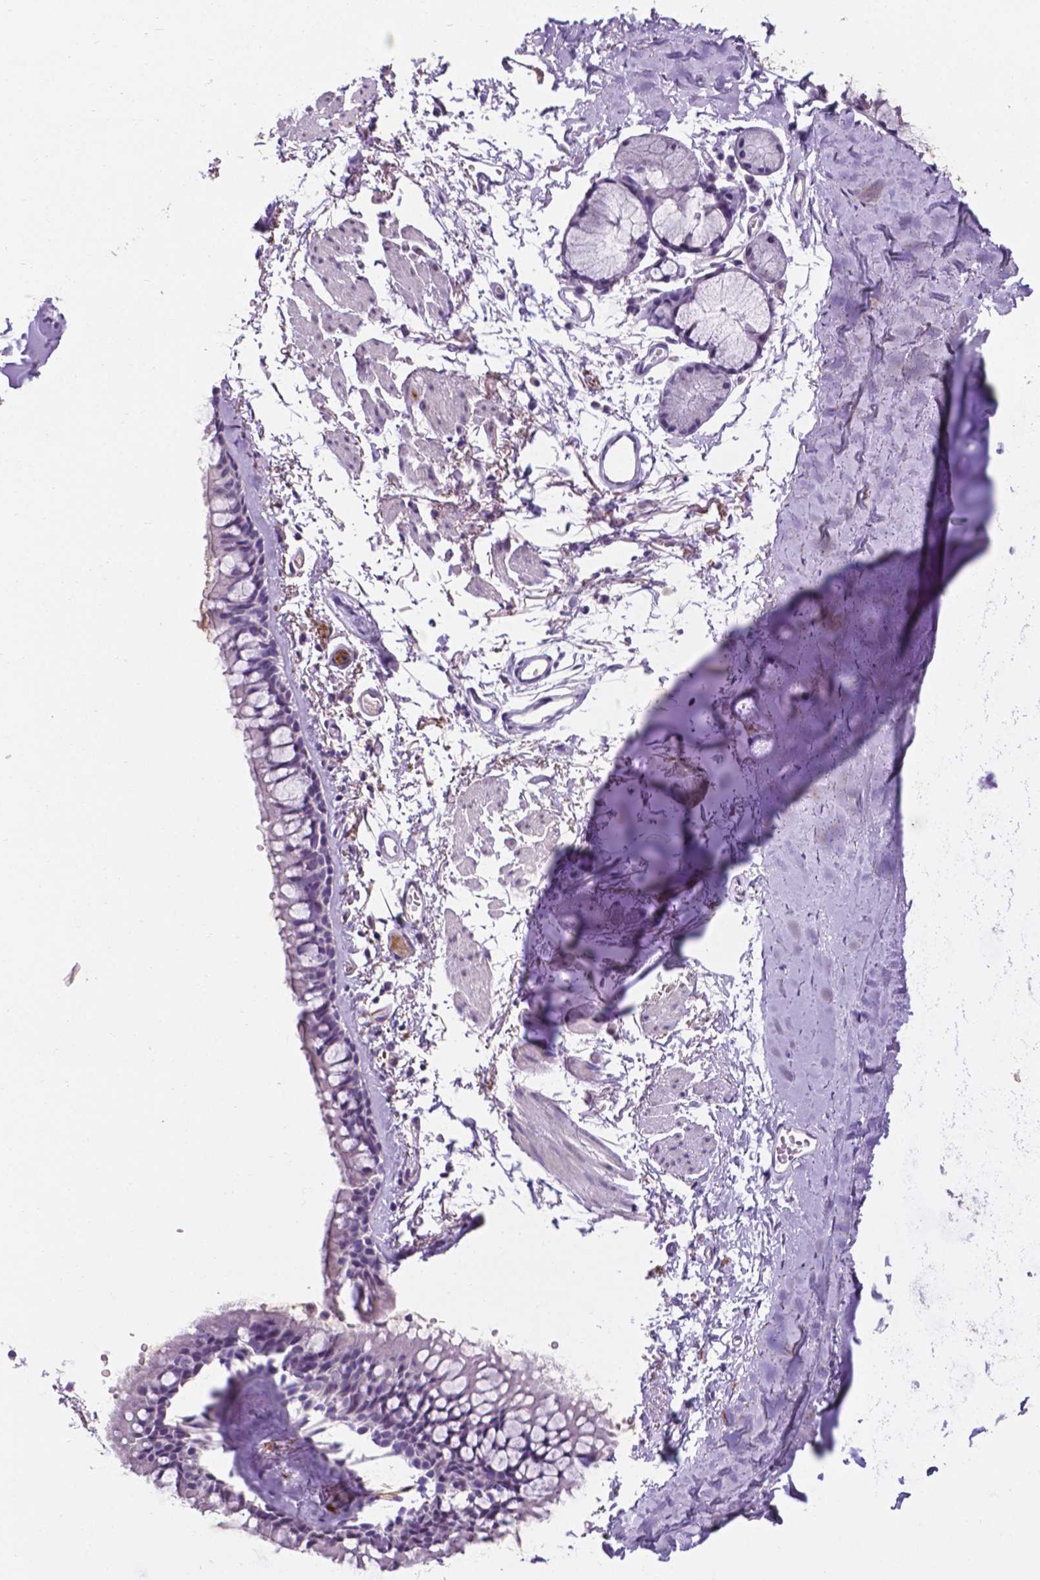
{"staining": {"intensity": "negative", "quantity": "none", "location": "none"}, "tissue": "soft tissue", "cell_type": "Chondrocytes", "image_type": "normal", "snomed": [{"axis": "morphology", "description": "Normal tissue, NOS"}, {"axis": "topography", "description": "Cartilage tissue"}, {"axis": "topography", "description": "Bronchus"}], "caption": "The immunohistochemistry (IHC) micrograph has no significant expression in chondrocytes of soft tissue.", "gene": "APOE", "patient": {"sex": "female", "age": 79}}